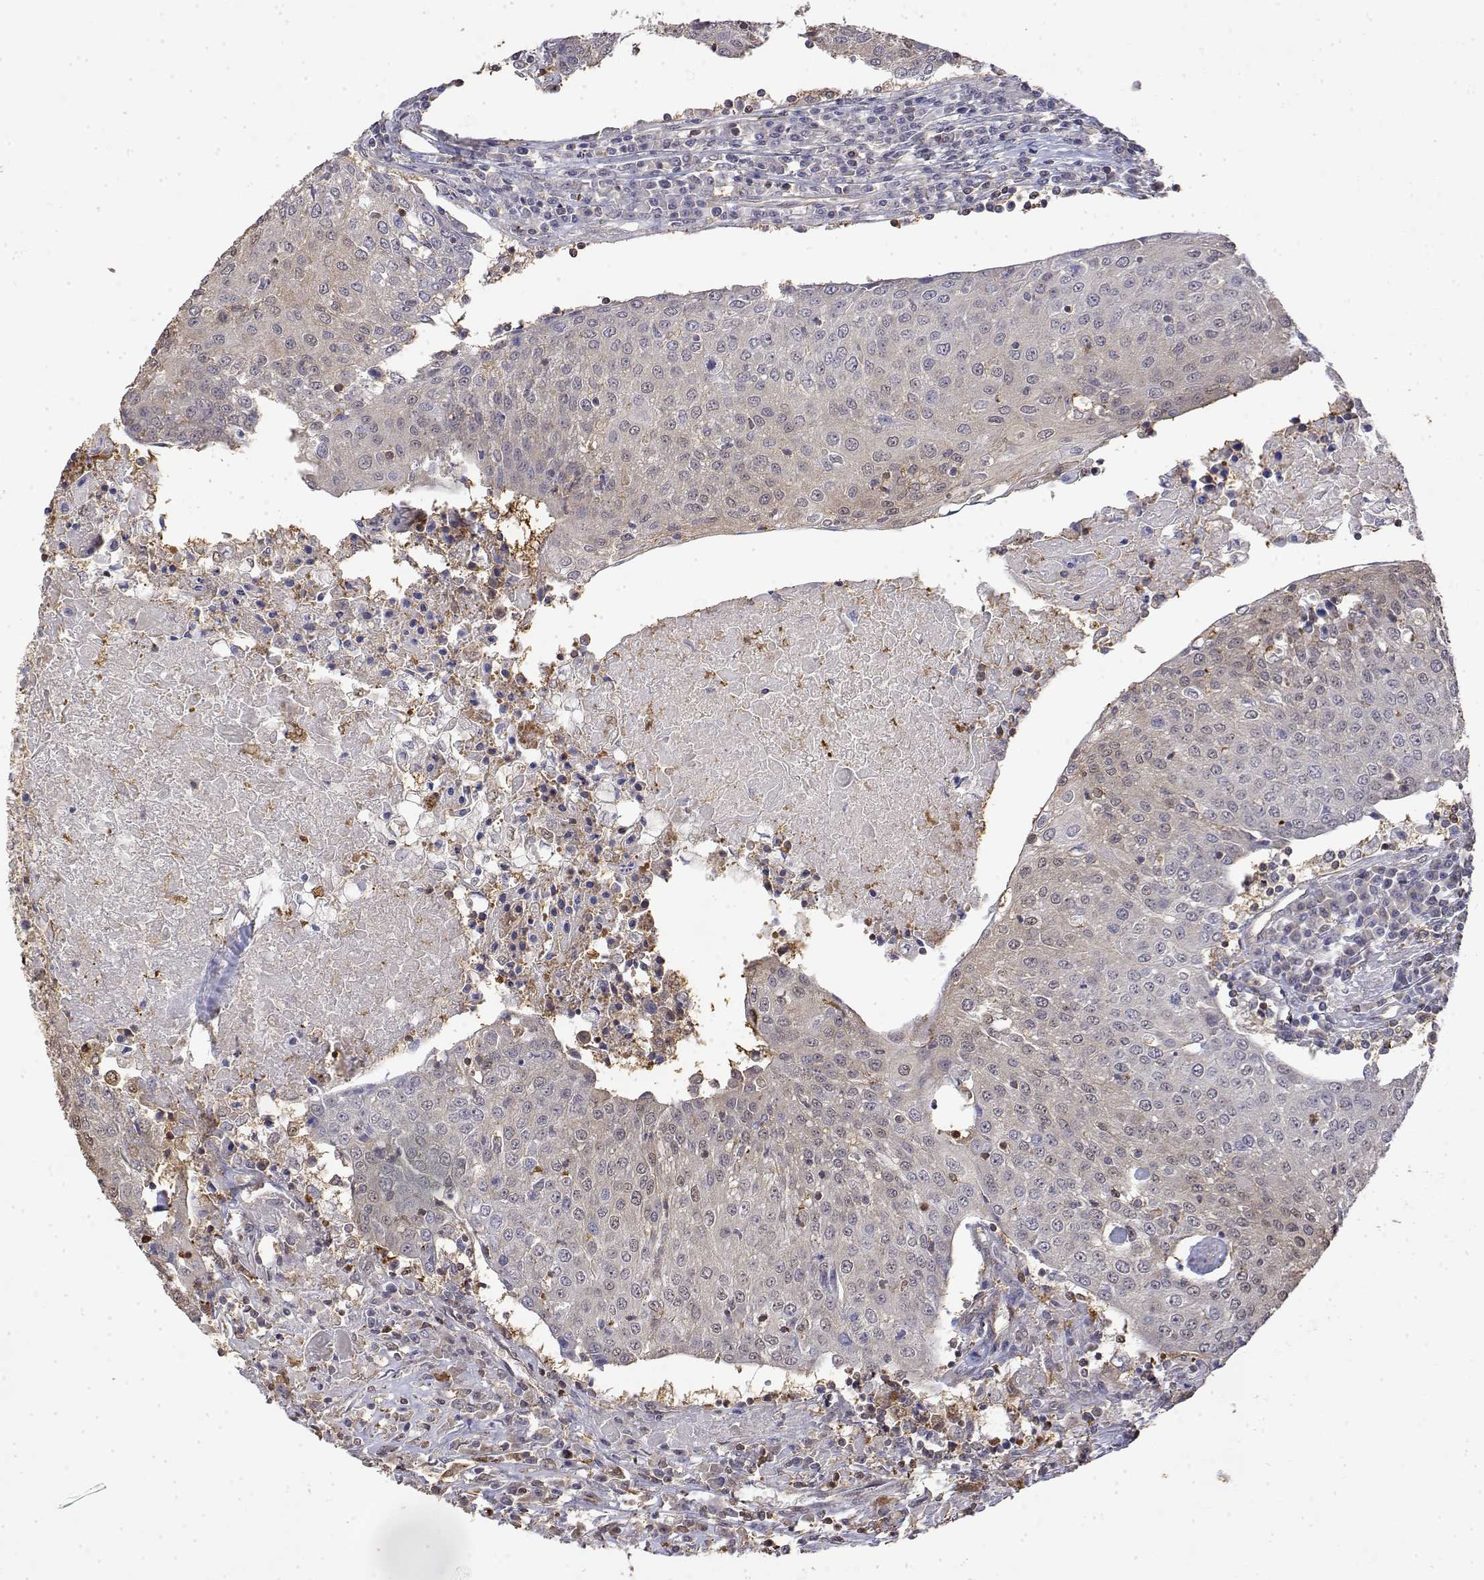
{"staining": {"intensity": "negative", "quantity": "none", "location": "none"}, "tissue": "urothelial cancer", "cell_type": "Tumor cells", "image_type": "cancer", "snomed": [{"axis": "morphology", "description": "Urothelial carcinoma, High grade"}, {"axis": "topography", "description": "Urinary bladder"}], "caption": "This histopathology image is of urothelial carcinoma (high-grade) stained with immunohistochemistry (IHC) to label a protein in brown with the nuclei are counter-stained blue. There is no expression in tumor cells.", "gene": "TPI1", "patient": {"sex": "female", "age": 85}}